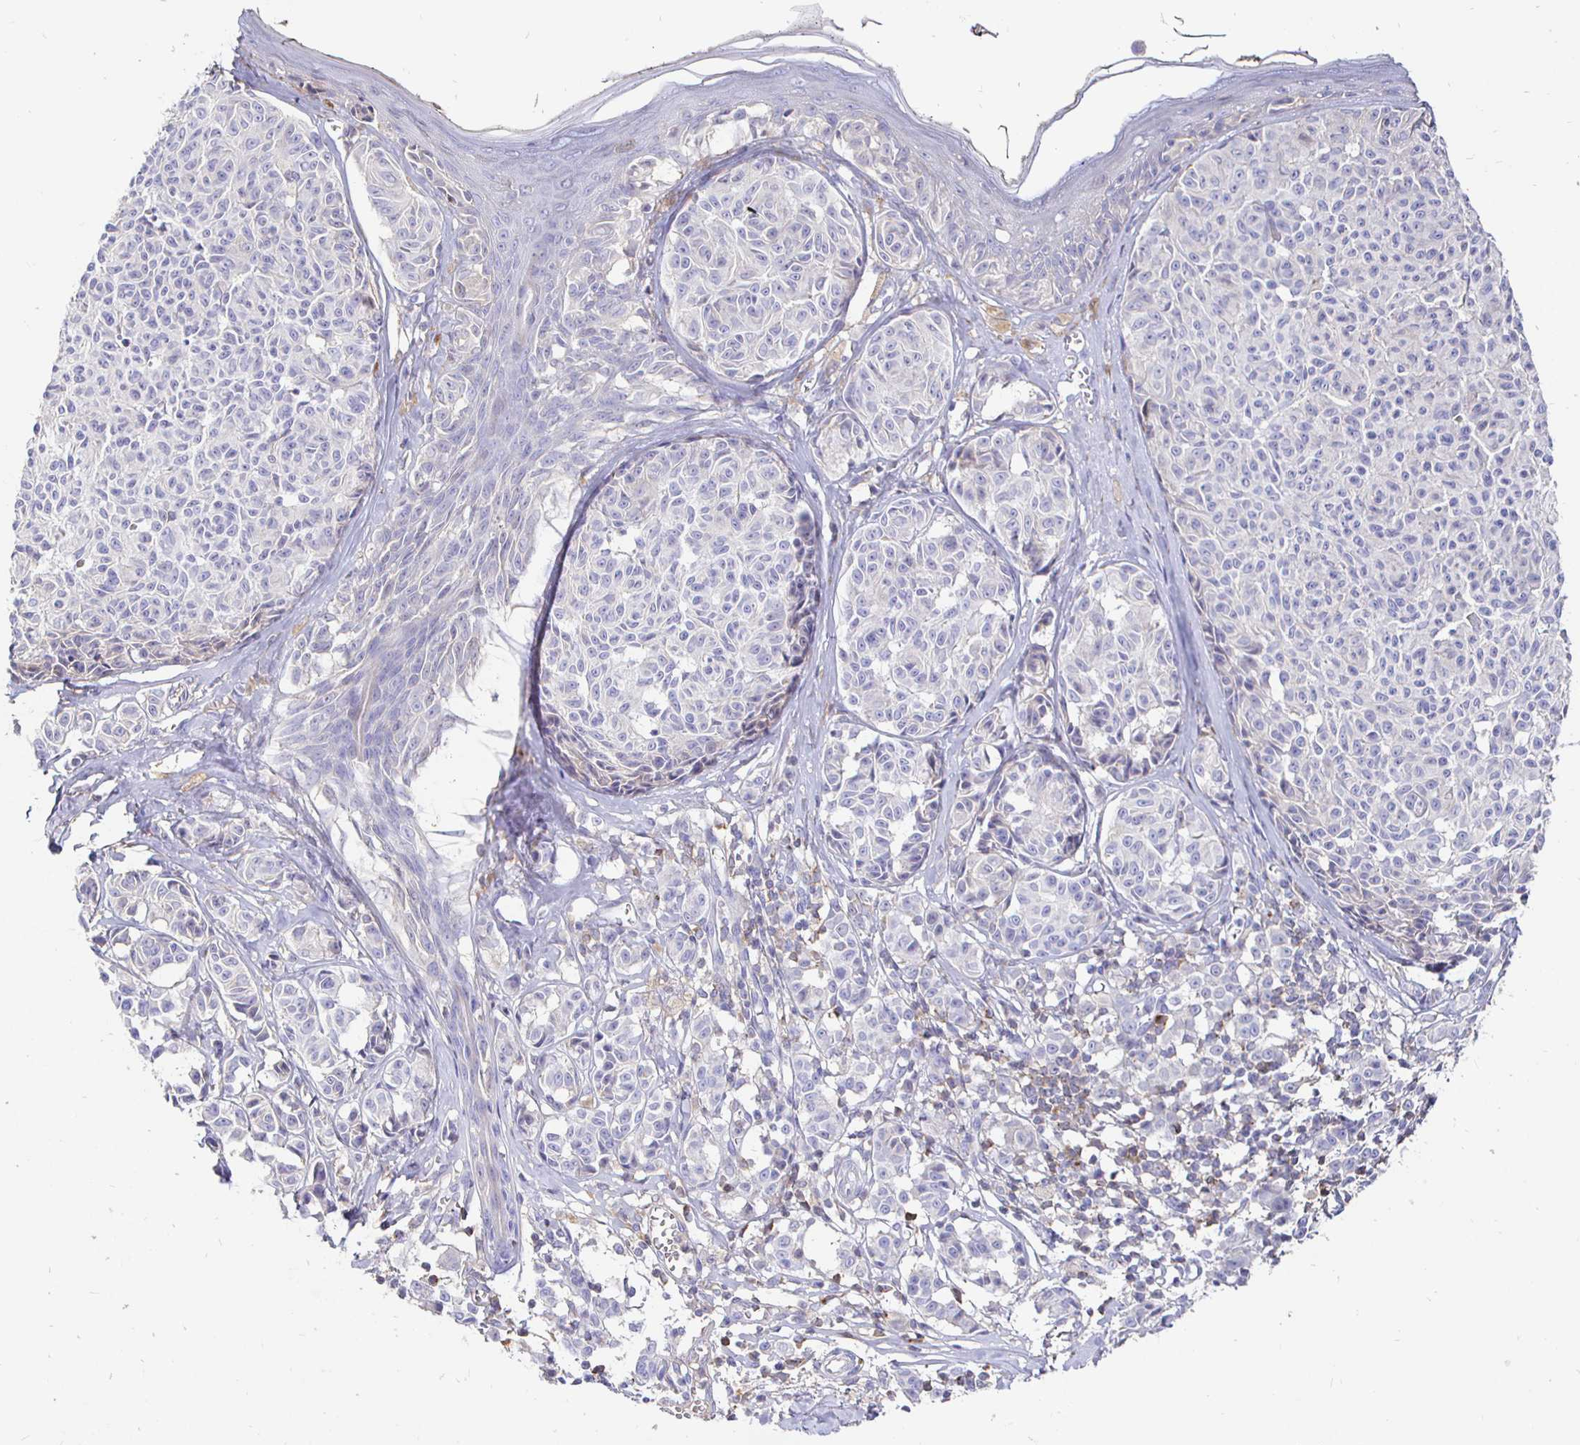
{"staining": {"intensity": "negative", "quantity": "none", "location": "none"}, "tissue": "melanoma", "cell_type": "Tumor cells", "image_type": "cancer", "snomed": [{"axis": "morphology", "description": "Malignant melanoma, NOS"}, {"axis": "topography", "description": "Skin"}], "caption": "IHC image of human melanoma stained for a protein (brown), which shows no expression in tumor cells. (DAB immunohistochemistry, high magnification).", "gene": "CXCR3", "patient": {"sex": "female", "age": 43}}